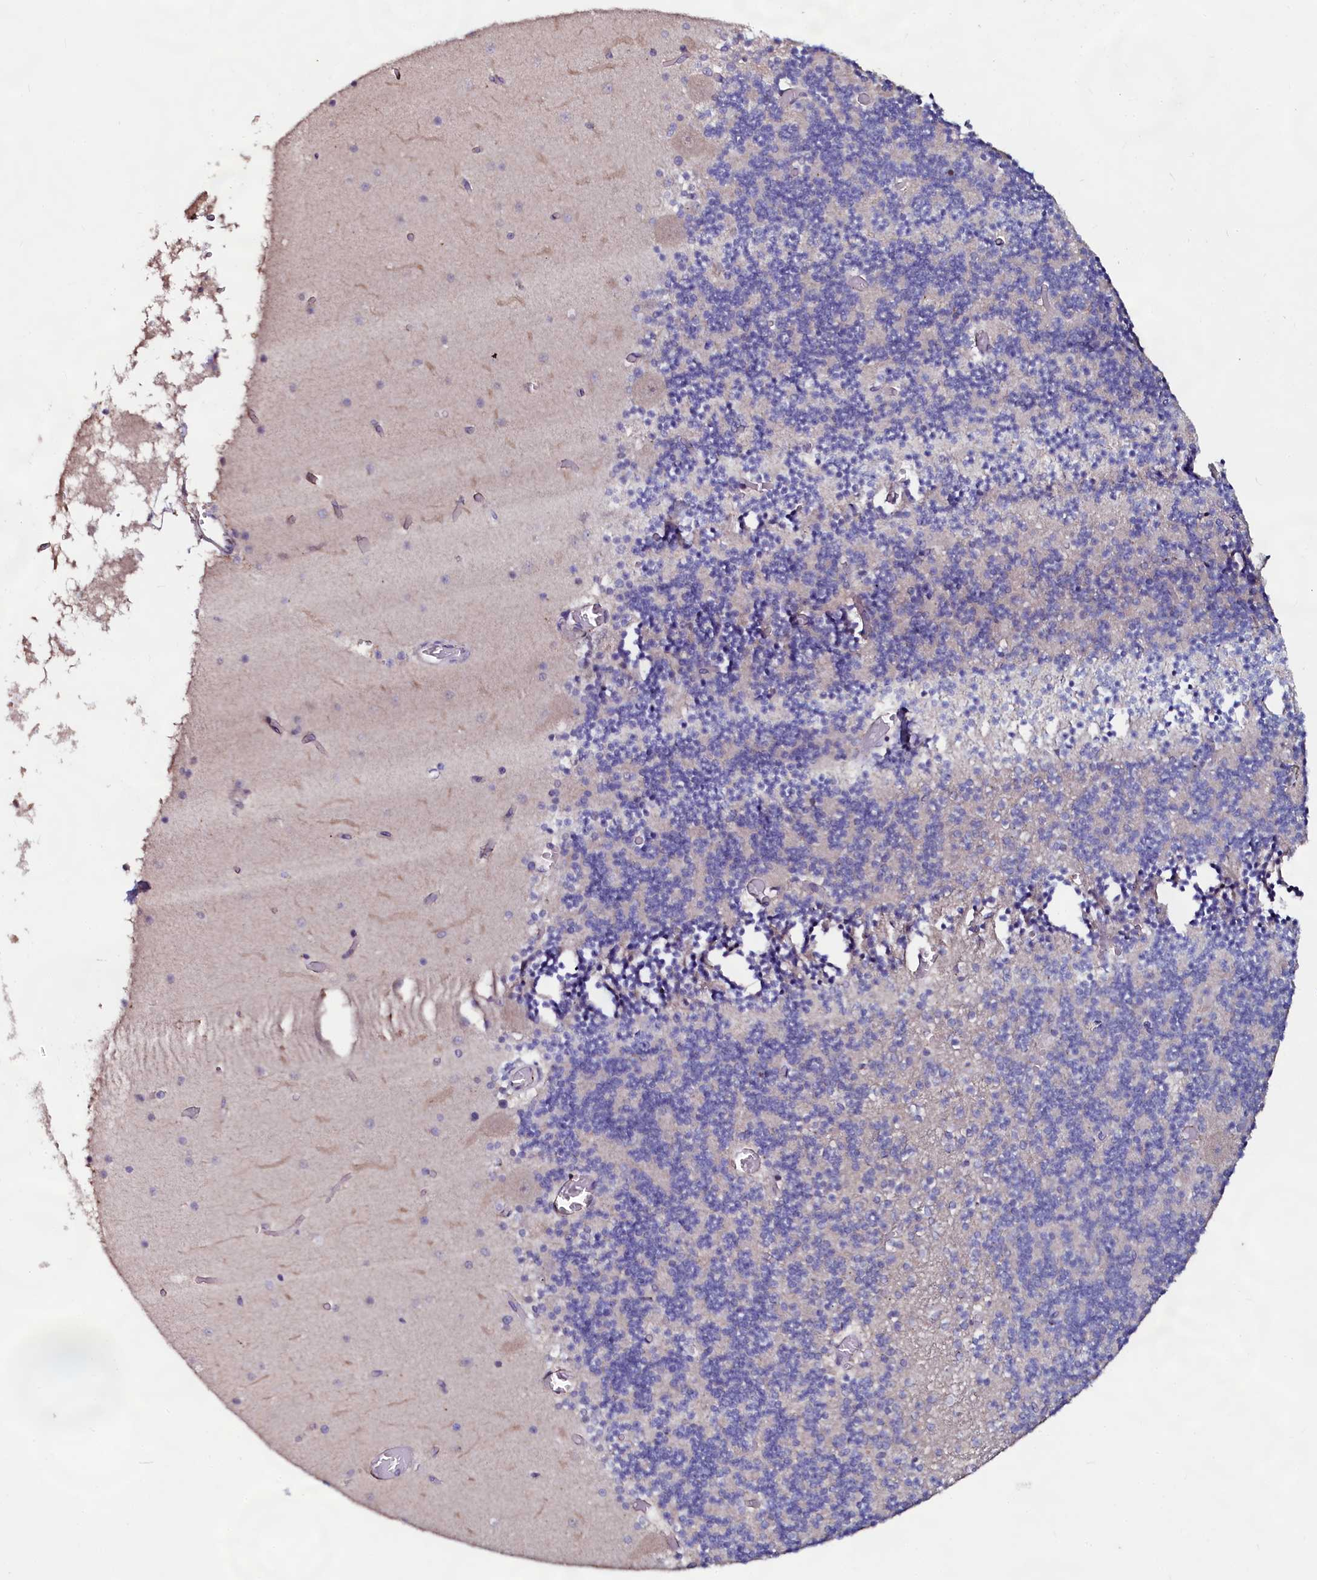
{"staining": {"intensity": "negative", "quantity": "none", "location": "none"}, "tissue": "cerebellum", "cell_type": "Cells in granular layer", "image_type": "normal", "snomed": [{"axis": "morphology", "description": "Normal tissue, NOS"}, {"axis": "topography", "description": "Cerebellum"}], "caption": "Immunohistochemistry (IHC) image of benign human cerebellum stained for a protein (brown), which exhibits no positivity in cells in granular layer.", "gene": "USPL1", "patient": {"sex": "female", "age": 28}}